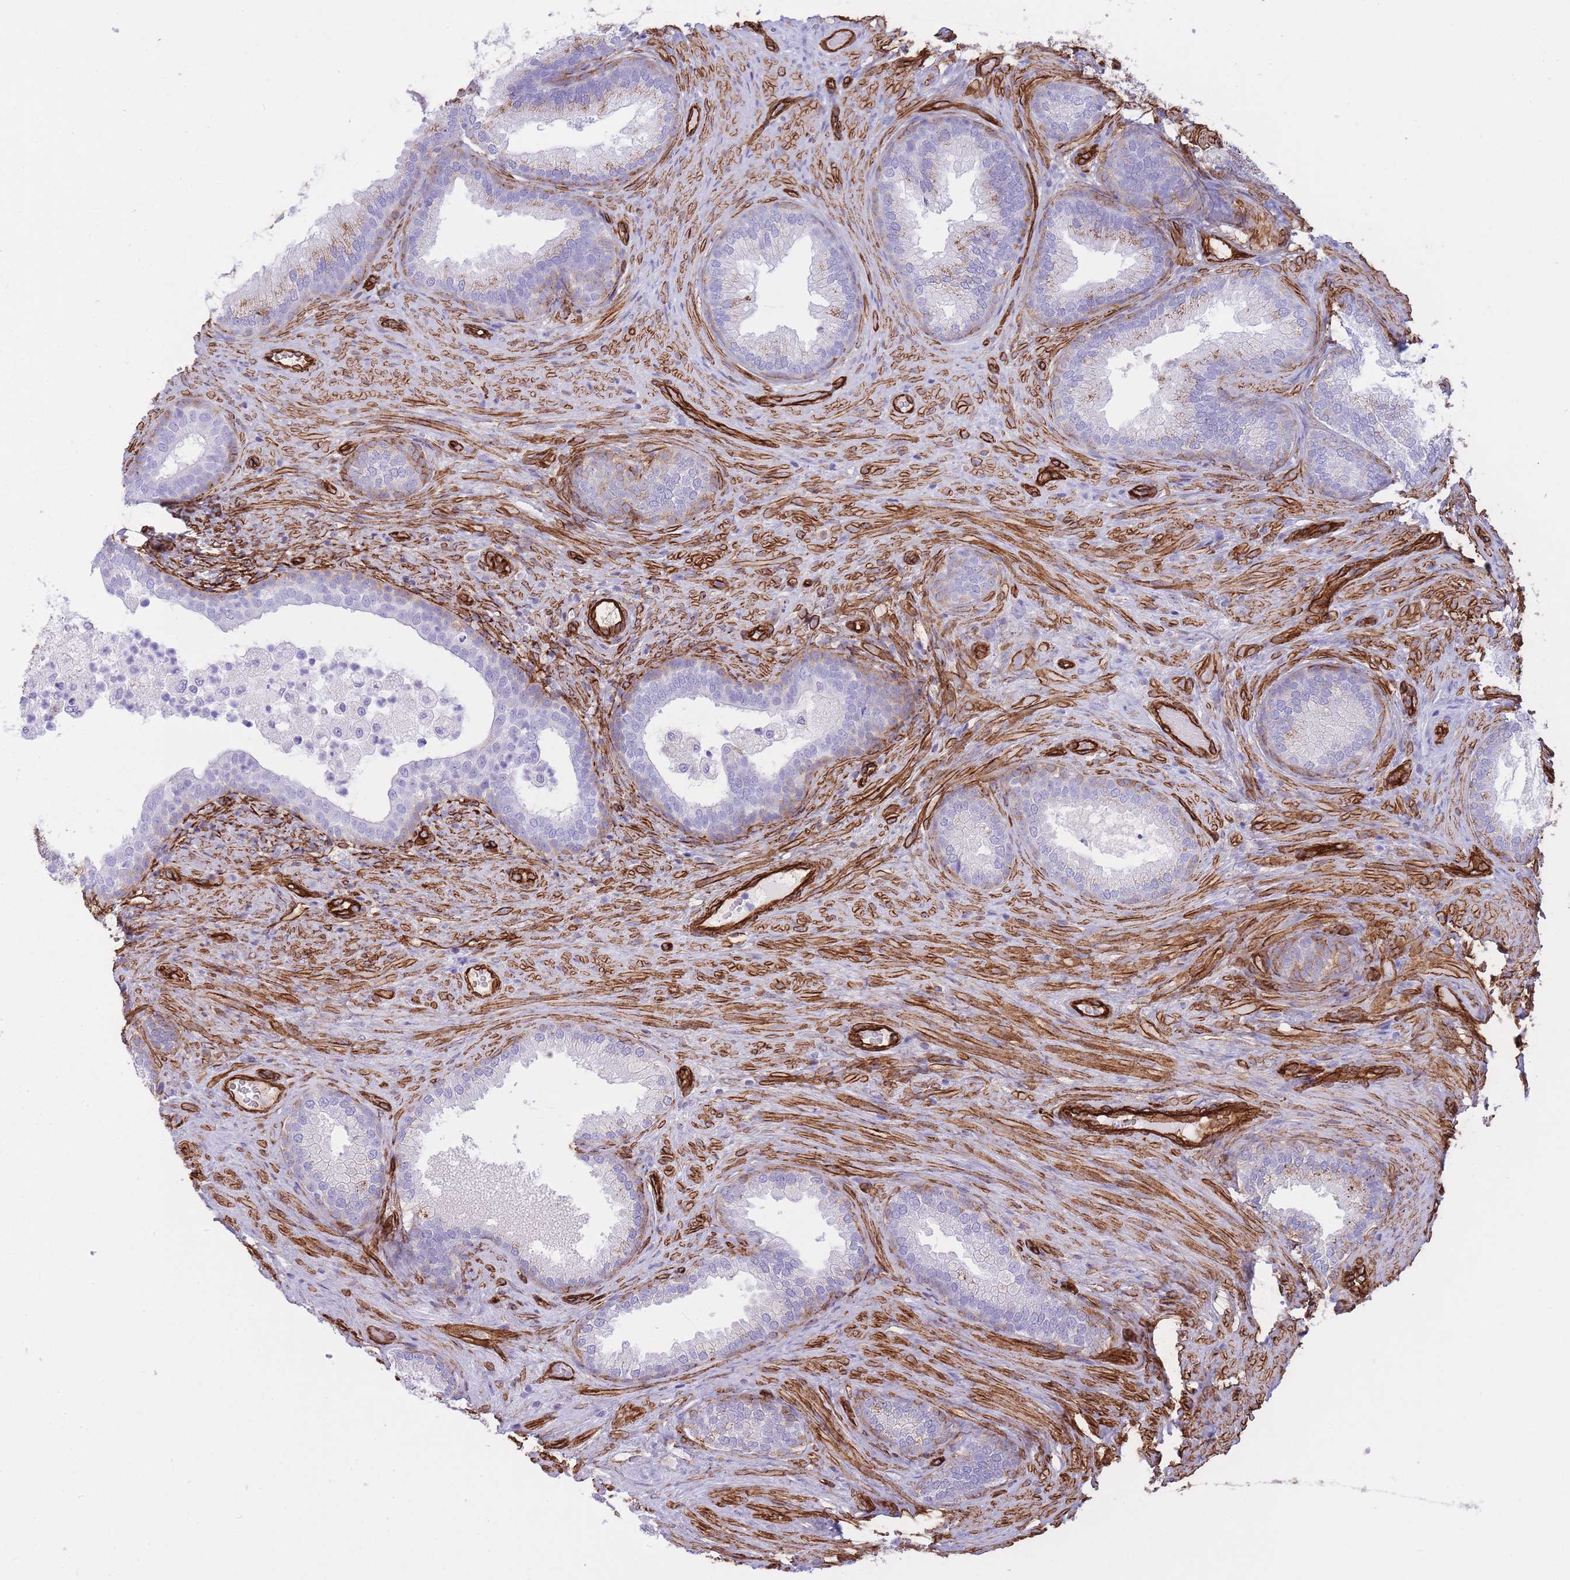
{"staining": {"intensity": "negative", "quantity": "none", "location": "none"}, "tissue": "prostate", "cell_type": "Glandular cells", "image_type": "normal", "snomed": [{"axis": "morphology", "description": "Normal tissue, NOS"}, {"axis": "topography", "description": "Prostate"}], "caption": "The immunohistochemistry (IHC) micrograph has no significant staining in glandular cells of prostate.", "gene": "CAVIN1", "patient": {"sex": "male", "age": 76}}